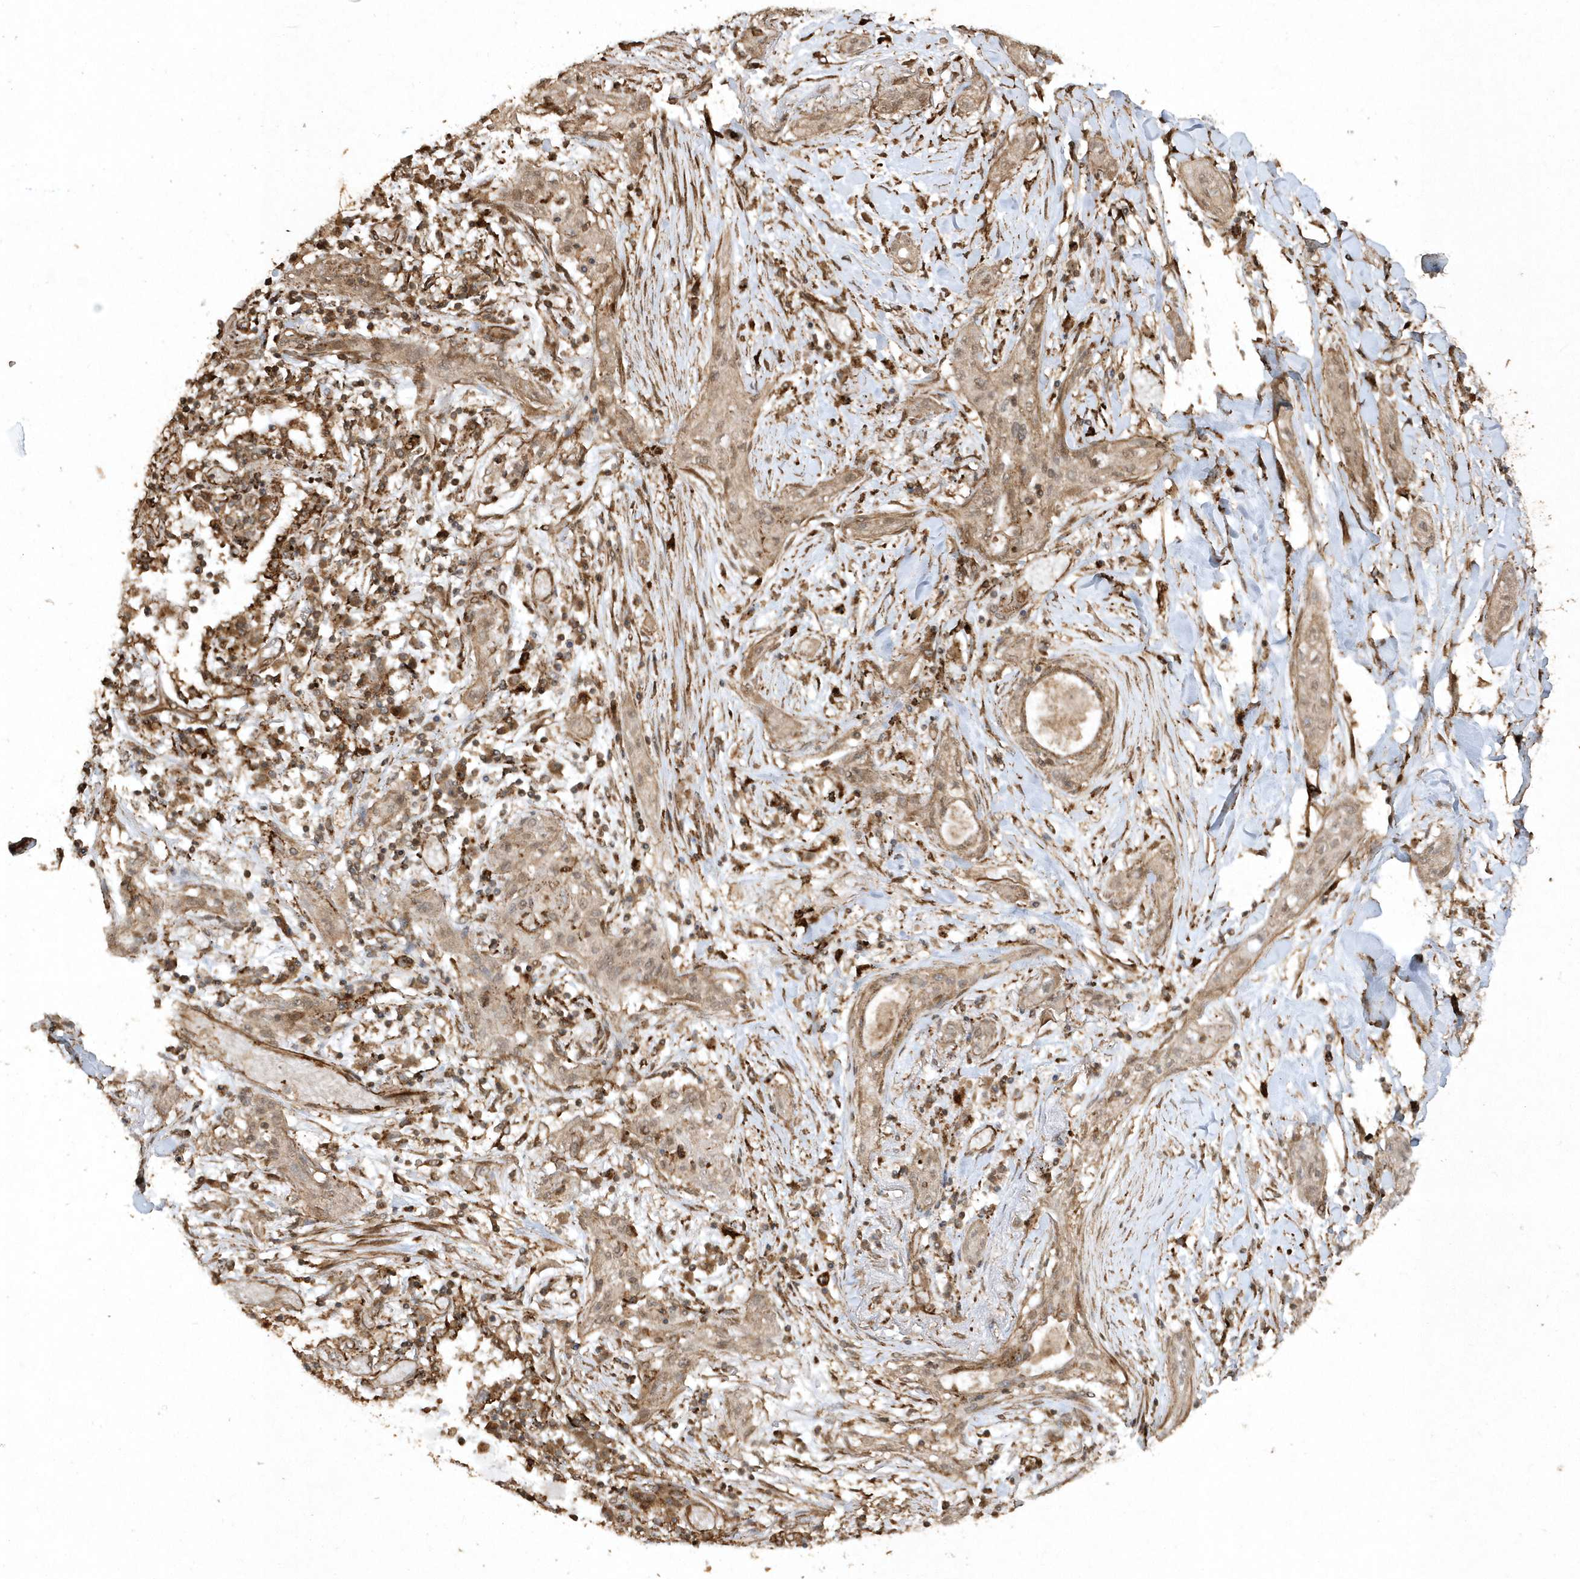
{"staining": {"intensity": "weak", "quantity": ">75%", "location": "cytoplasmic/membranous"}, "tissue": "lung cancer", "cell_type": "Tumor cells", "image_type": "cancer", "snomed": [{"axis": "morphology", "description": "Squamous cell carcinoma, NOS"}, {"axis": "topography", "description": "Lung"}], "caption": "Brown immunohistochemical staining in squamous cell carcinoma (lung) demonstrates weak cytoplasmic/membranous expression in about >75% of tumor cells.", "gene": "AVPI1", "patient": {"sex": "female", "age": 47}}